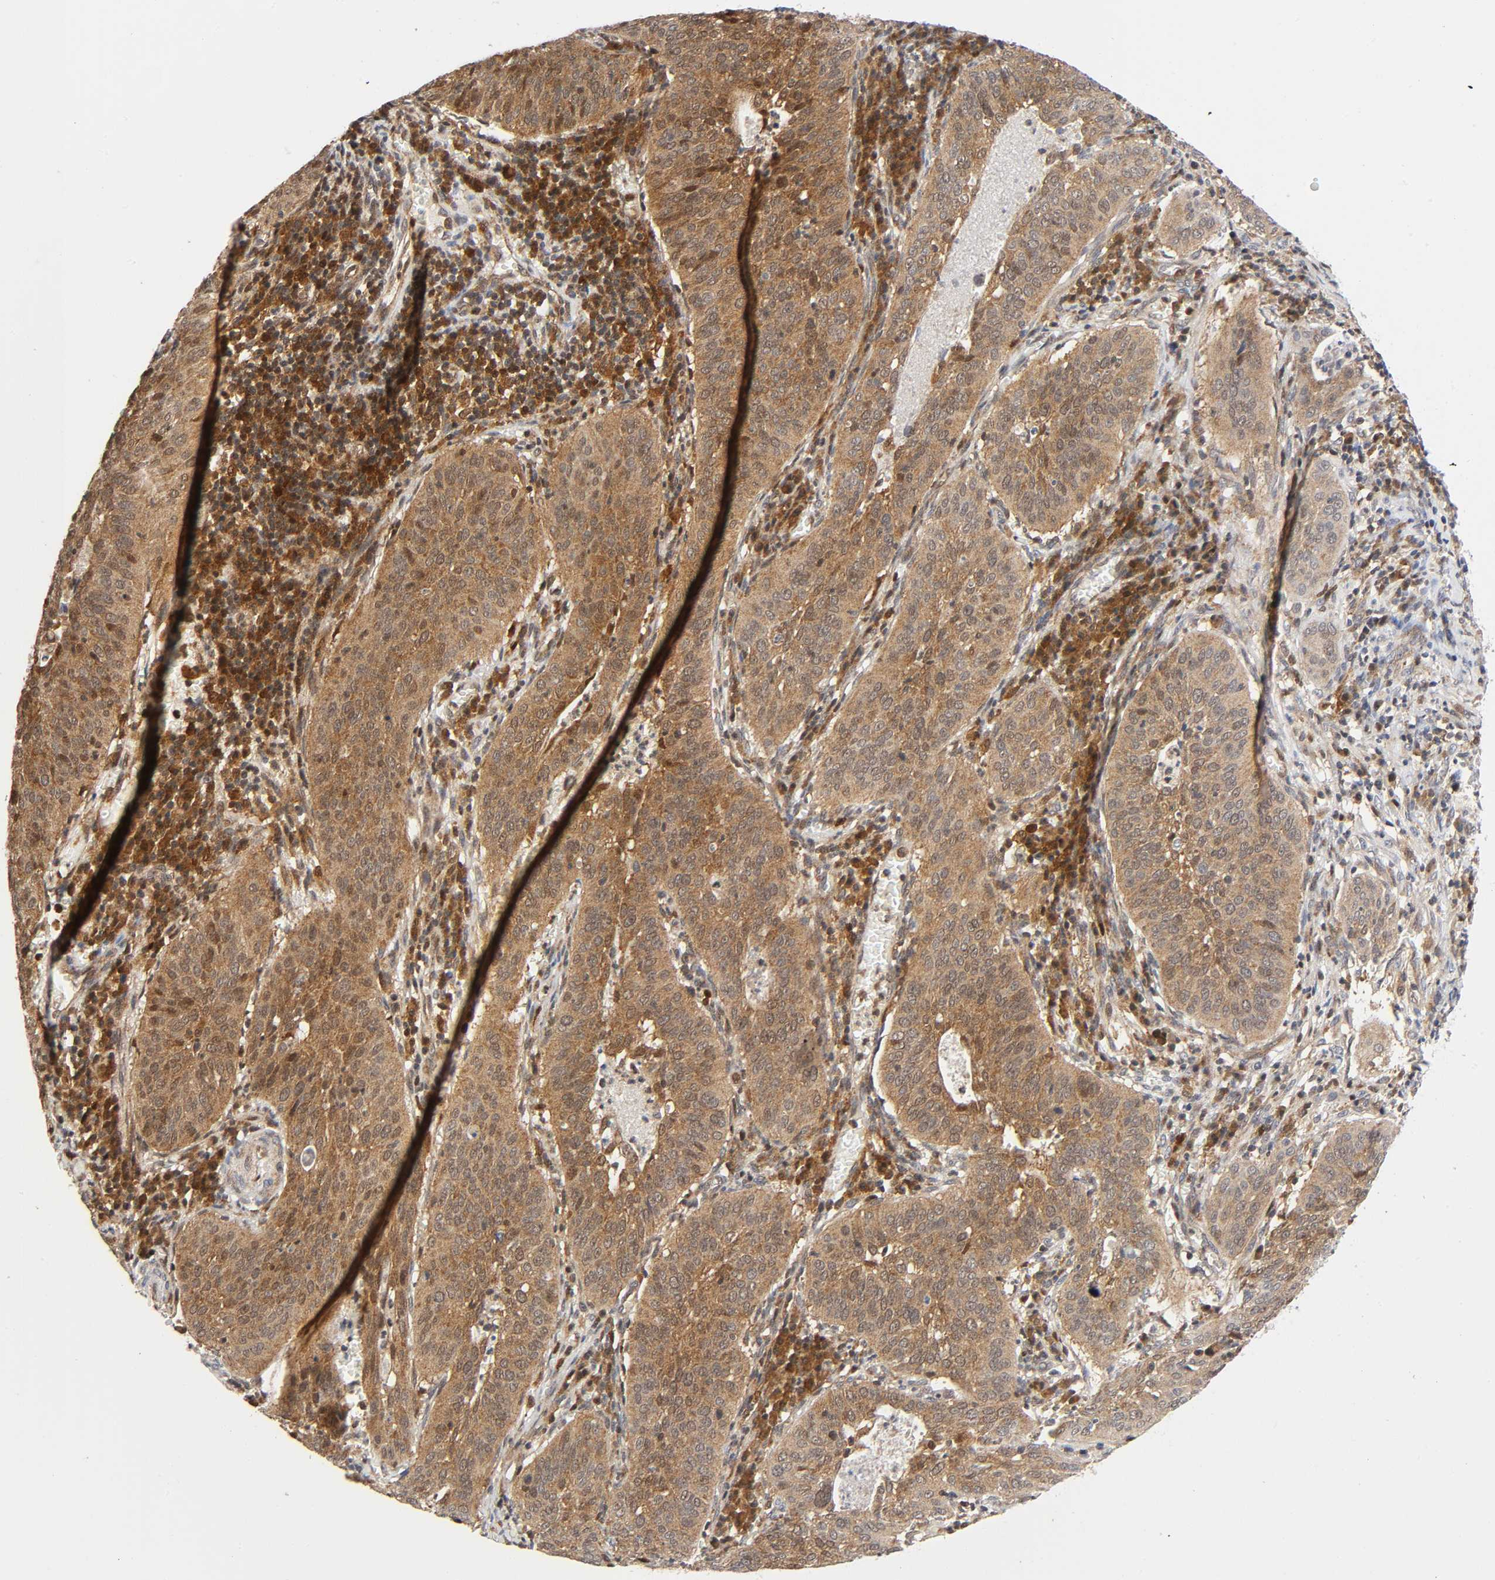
{"staining": {"intensity": "moderate", "quantity": ">75%", "location": "cytoplasmic/membranous,nuclear"}, "tissue": "cervical cancer", "cell_type": "Tumor cells", "image_type": "cancer", "snomed": [{"axis": "morphology", "description": "Squamous cell carcinoma, NOS"}, {"axis": "topography", "description": "Cervix"}], "caption": "The micrograph displays staining of cervical squamous cell carcinoma, revealing moderate cytoplasmic/membranous and nuclear protein staining (brown color) within tumor cells. The staining was performed using DAB (3,3'-diaminobenzidine), with brown indicating positive protein expression. Nuclei are stained blue with hematoxylin.", "gene": "CASP9", "patient": {"sex": "female", "age": 39}}